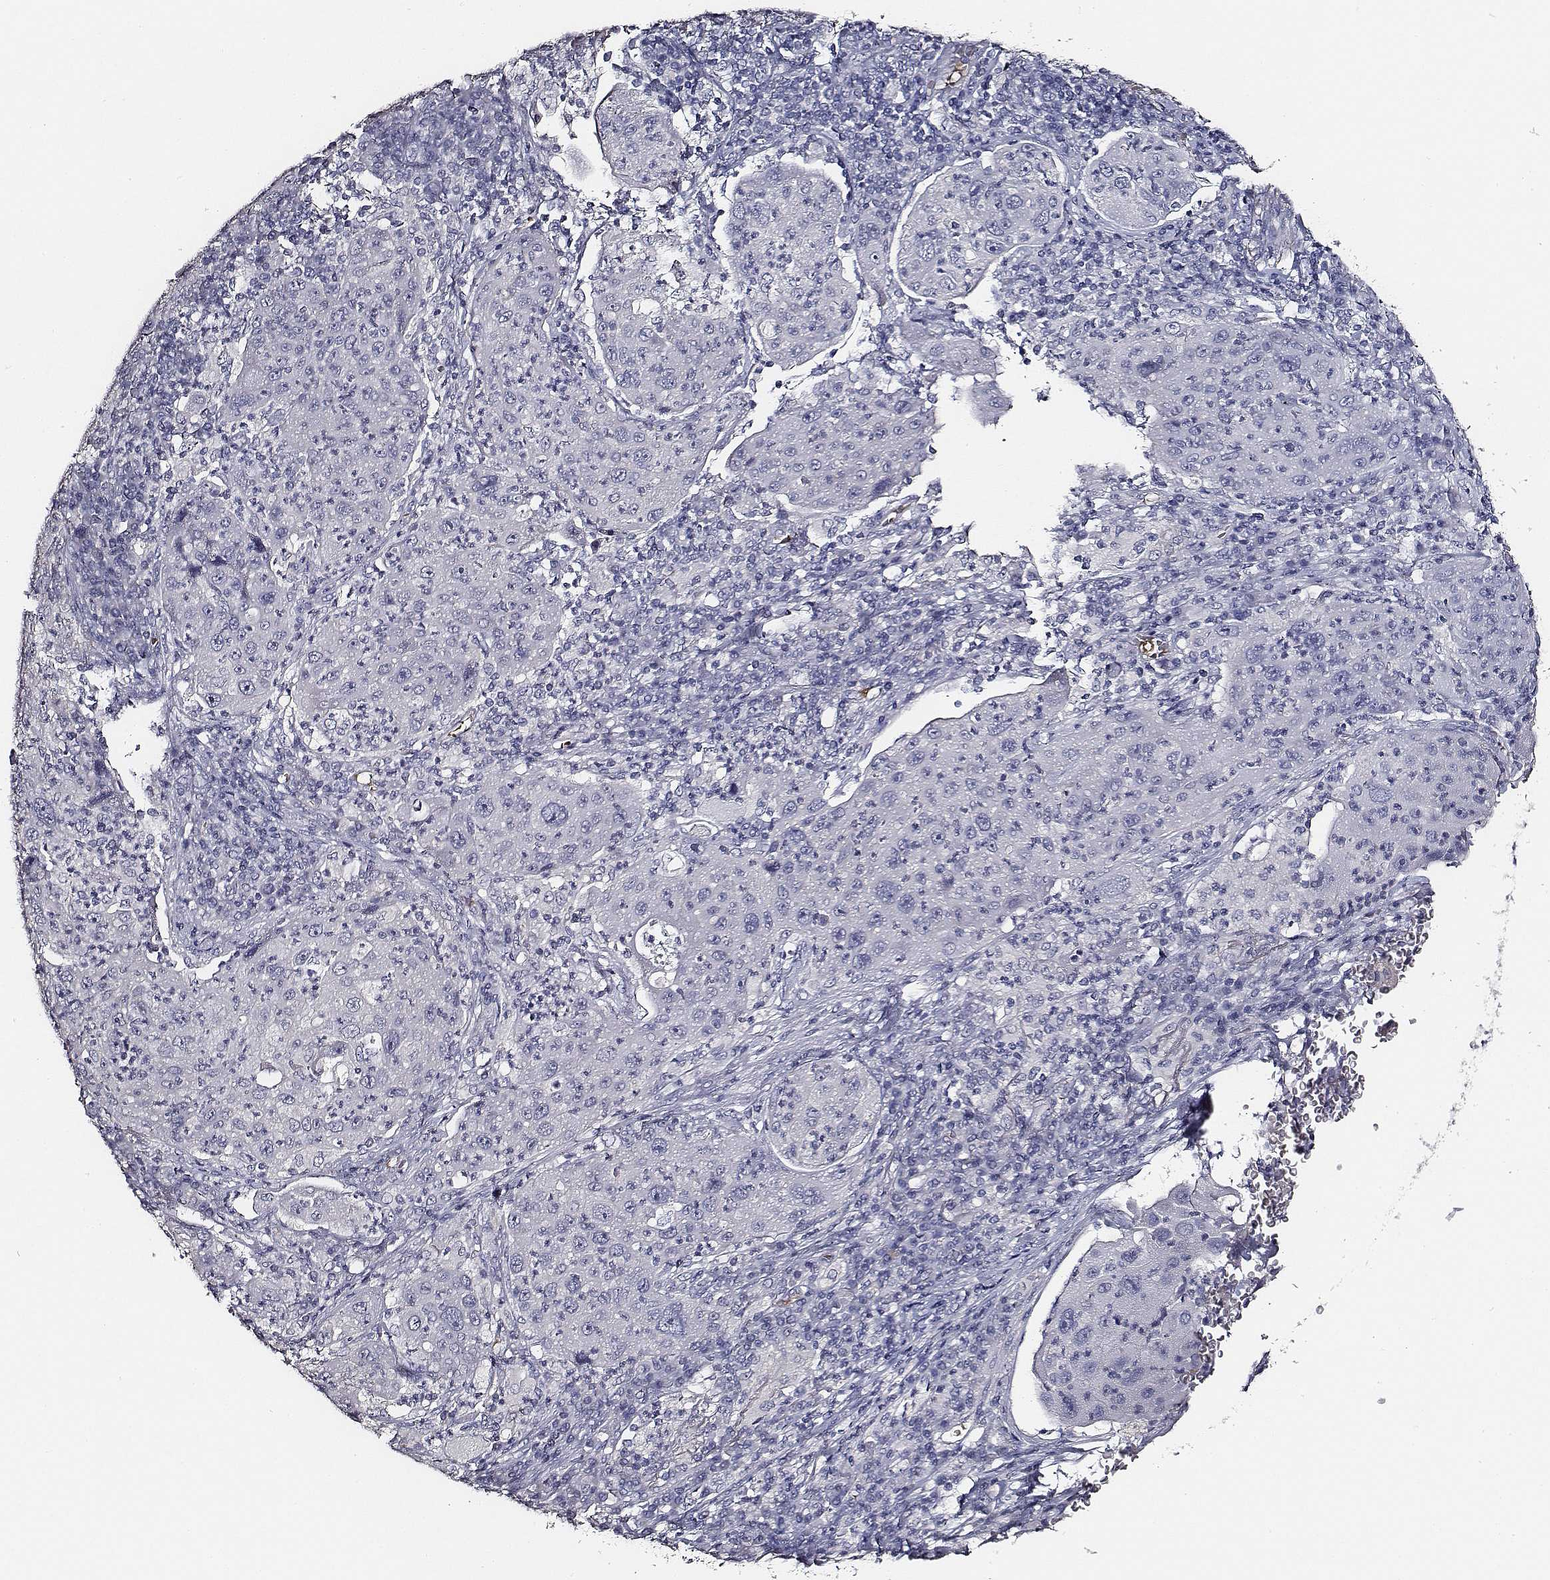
{"staining": {"intensity": "negative", "quantity": "none", "location": "none"}, "tissue": "lung cancer", "cell_type": "Tumor cells", "image_type": "cancer", "snomed": [{"axis": "morphology", "description": "Squamous cell carcinoma, NOS"}, {"axis": "topography", "description": "Lung"}], "caption": "Tumor cells show no significant protein expression in lung cancer (squamous cell carcinoma).", "gene": "AADAT", "patient": {"sex": "female", "age": 59}}